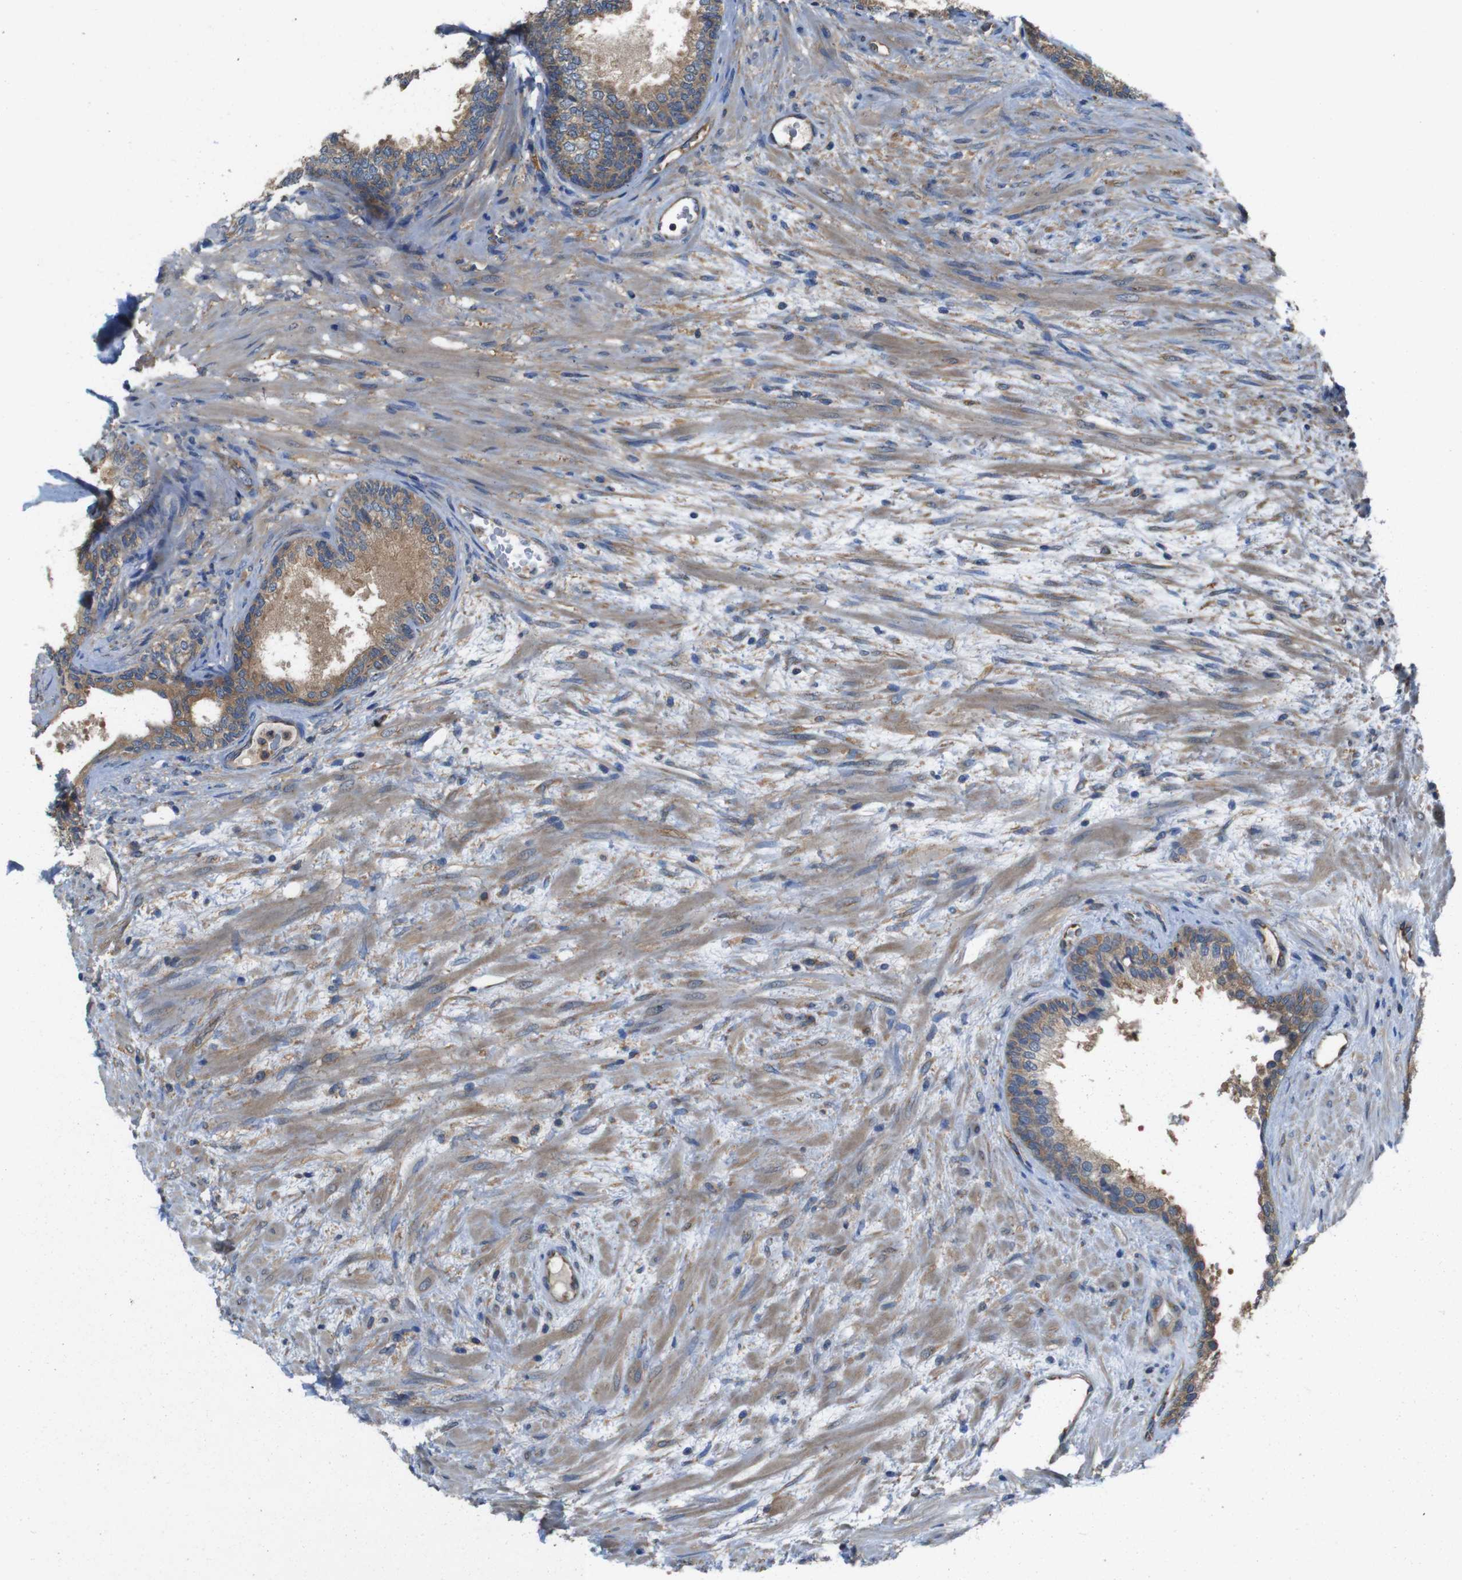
{"staining": {"intensity": "moderate", "quantity": ">75%", "location": "cytoplasmic/membranous"}, "tissue": "prostate", "cell_type": "Glandular cells", "image_type": "normal", "snomed": [{"axis": "morphology", "description": "Normal tissue, NOS"}, {"axis": "topography", "description": "Prostate"}], "caption": "Protein staining of normal prostate demonstrates moderate cytoplasmic/membranous expression in about >75% of glandular cells. The protein is stained brown, and the nuclei are stained in blue (DAB IHC with brightfield microscopy, high magnification).", "gene": "DCTN1", "patient": {"sex": "male", "age": 76}}